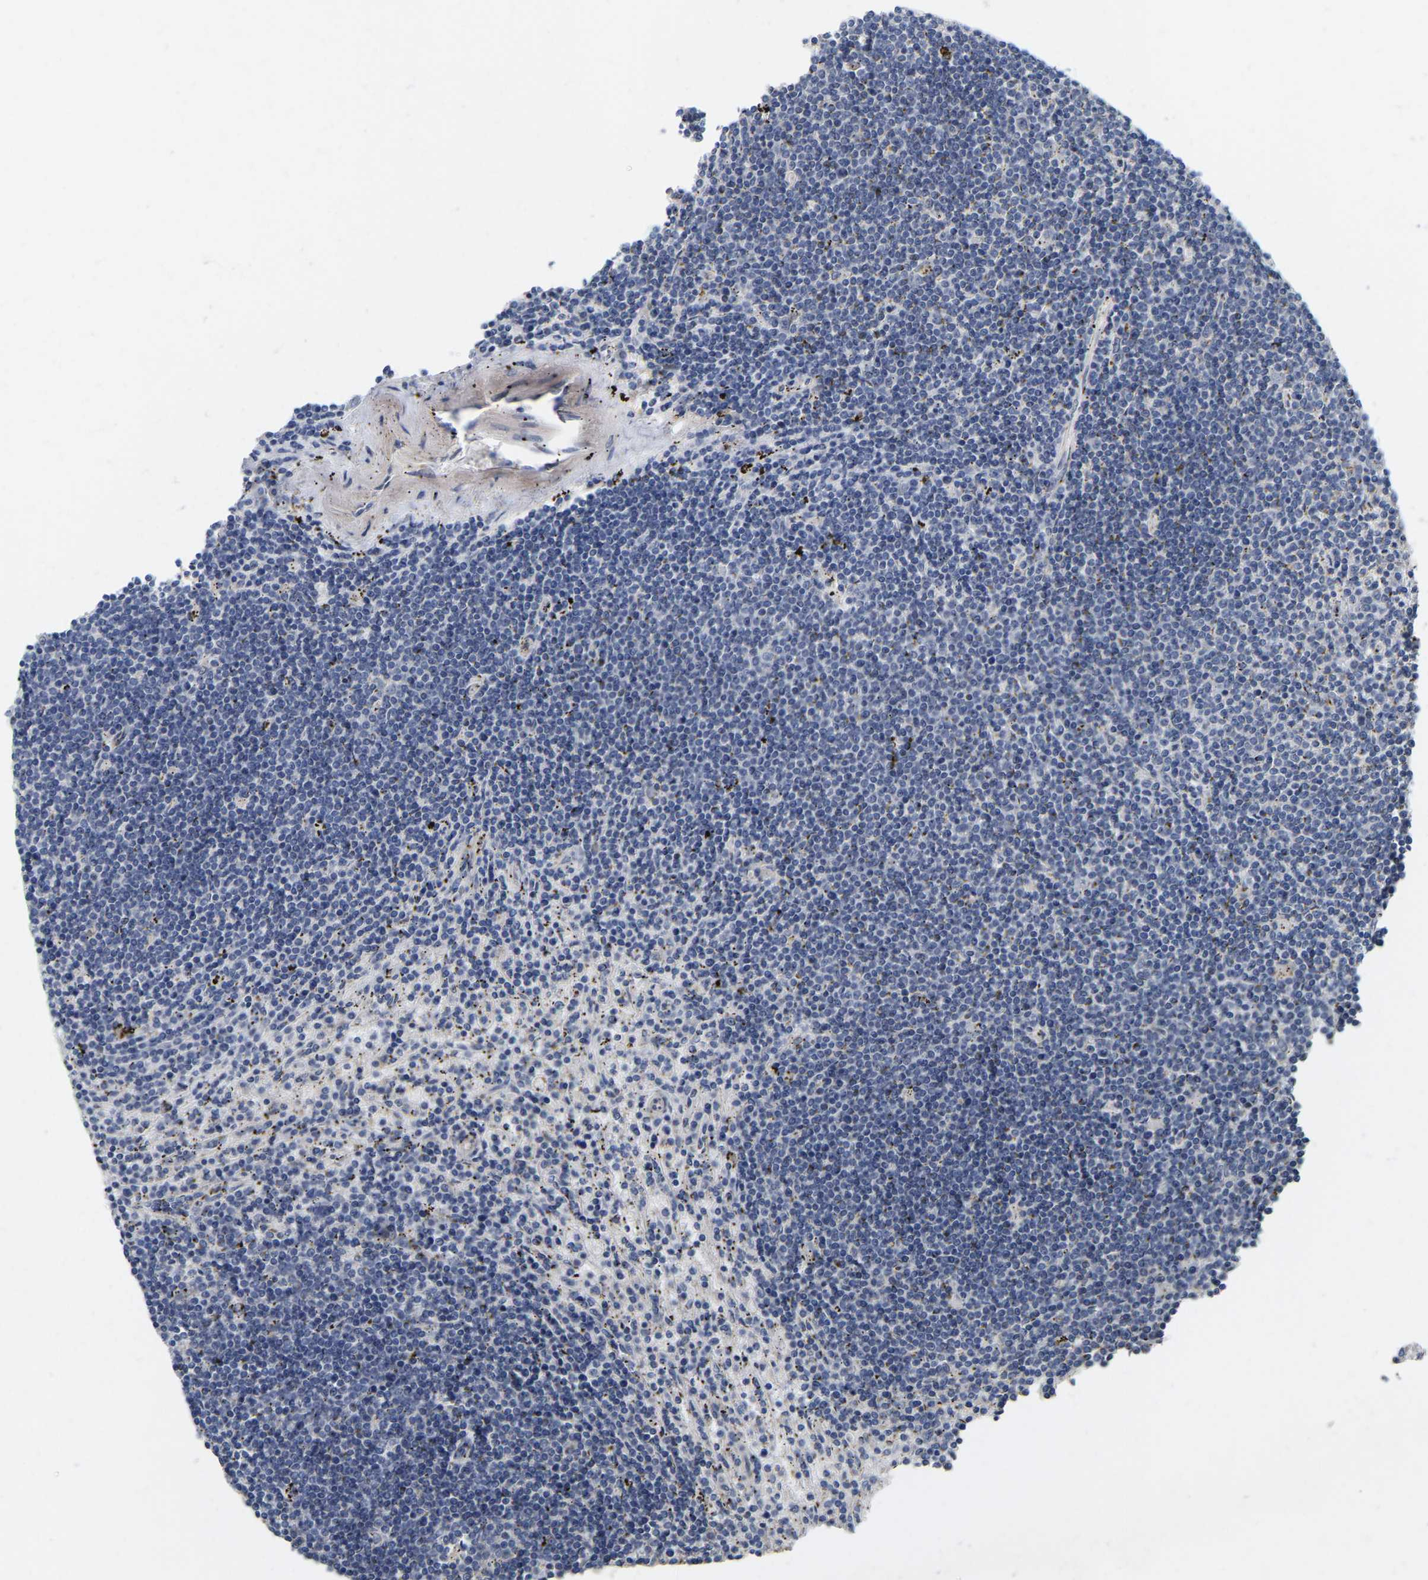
{"staining": {"intensity": "negative", "quantity": "none", "location": "none"}, "tissue": "lymphoma", "cell_type": "Tumor cells", "image_type": "cancer", "snomed": [{"axis": "morphology", "description": "Malignant lymphoma, non-Hodgkin's type, Low grade"}, {"axis": "topography", "description": "Spleen"}], "caption": "High magnification brightfield microscopy of low-grade malignant lymphoma, non-Hodgkin's type stained with DAB (brown) and counterstained with hematoxylin (blue): tumor cells show no significant expression.", "gene": "SSH1", "patient": {"sex": "male", "age": 76}}